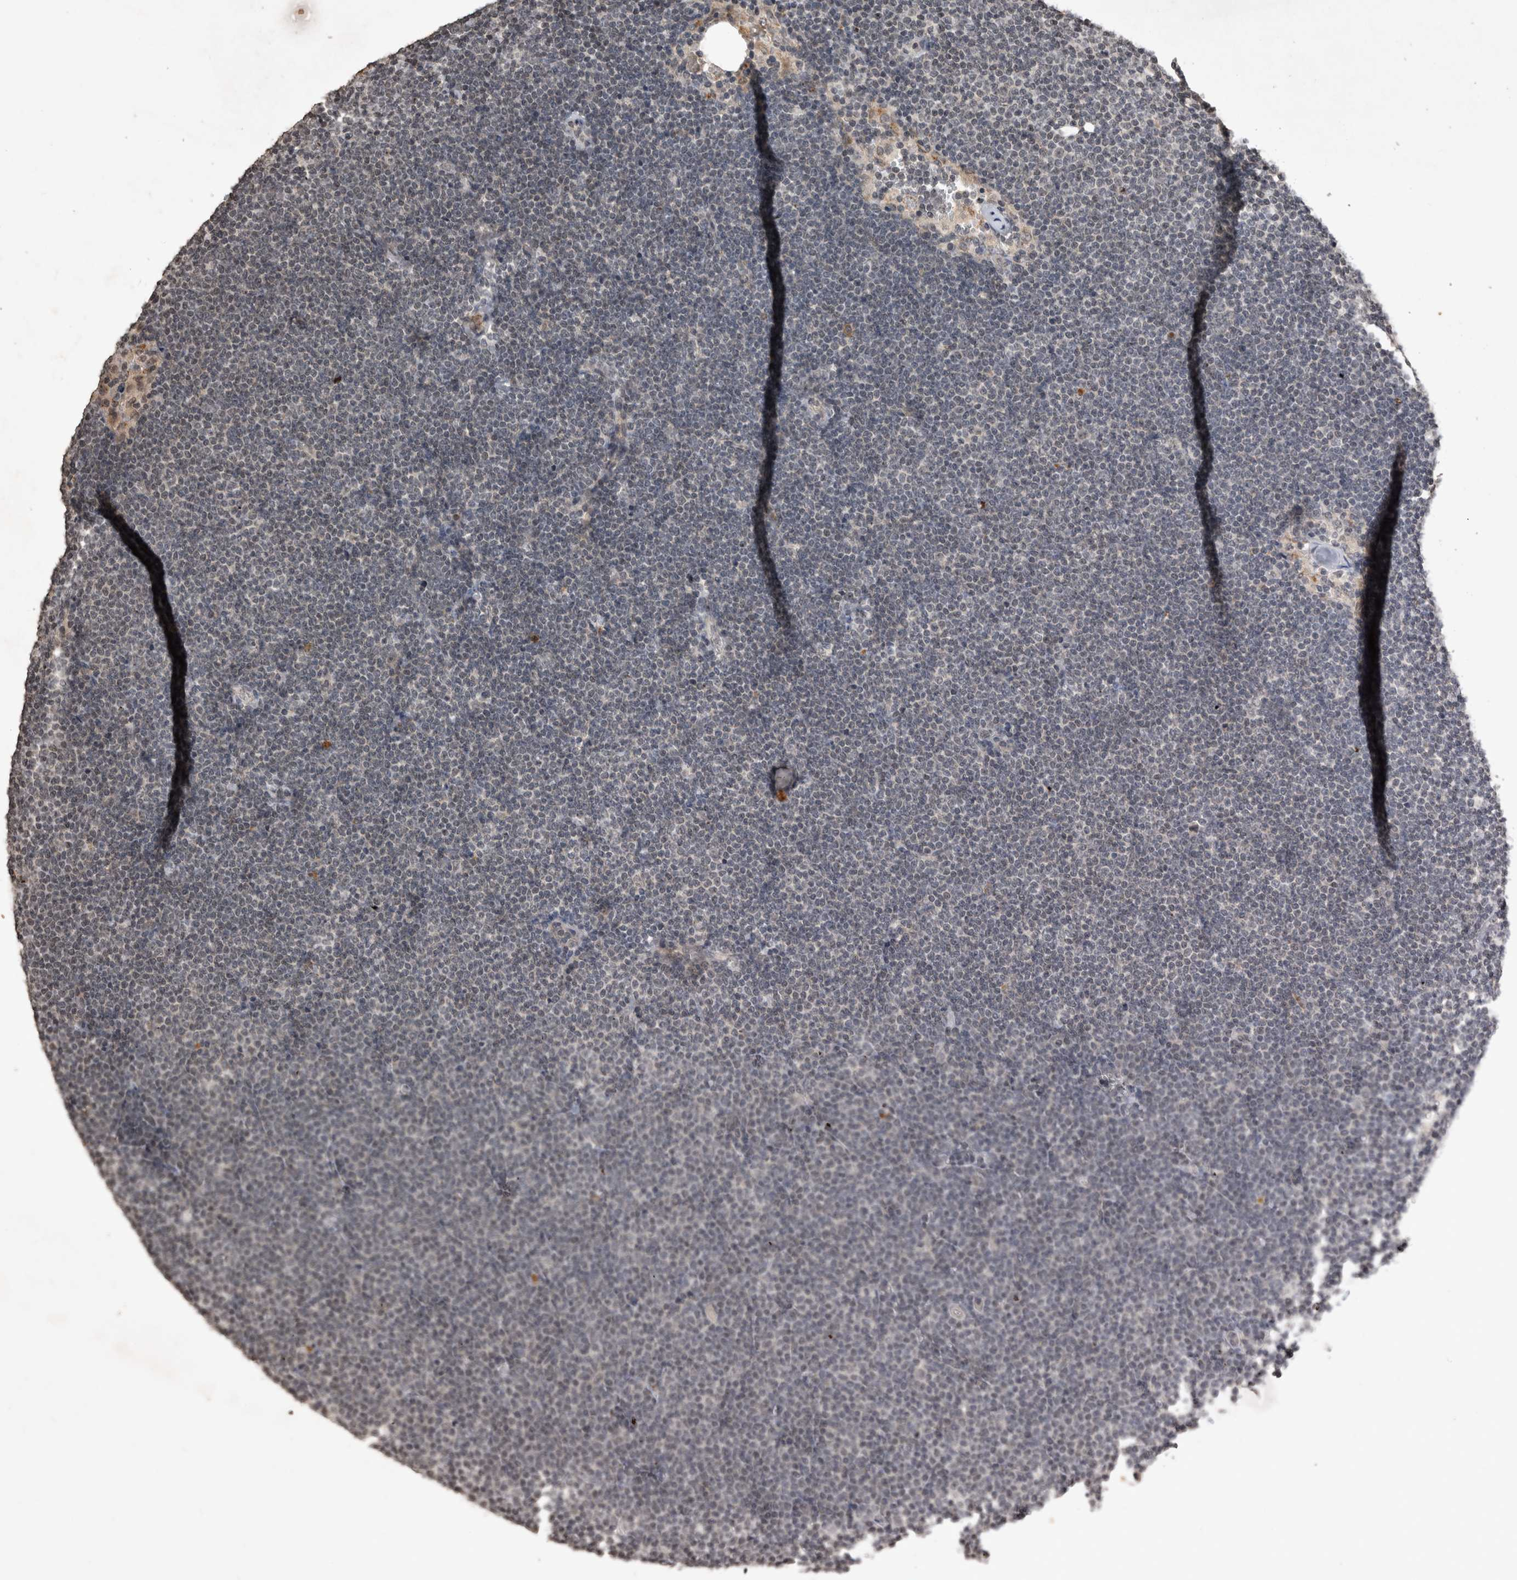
{"staining": {"intensity": "negative", "quantity": "none", "location": "none"}, "tissue": "lymphoma", "cell_type": "Tumor cells", "image_type": "cancer", "snomed": [{"axis": "morphology", "description": "Malignant lymphoma, non-Hodgkin's type, Low grade"}, {"axis": "topography", "description": "Lymph node"}], "caption": "Immunohistochemistry photomicrograph of human malignant lymphoma, non-Hodgkin's type (low-grade) stained for a protein (brown), which shows no expression in tumor cells.", "gene": "HRK", "patient": {"sex": "female", "age": 53}}